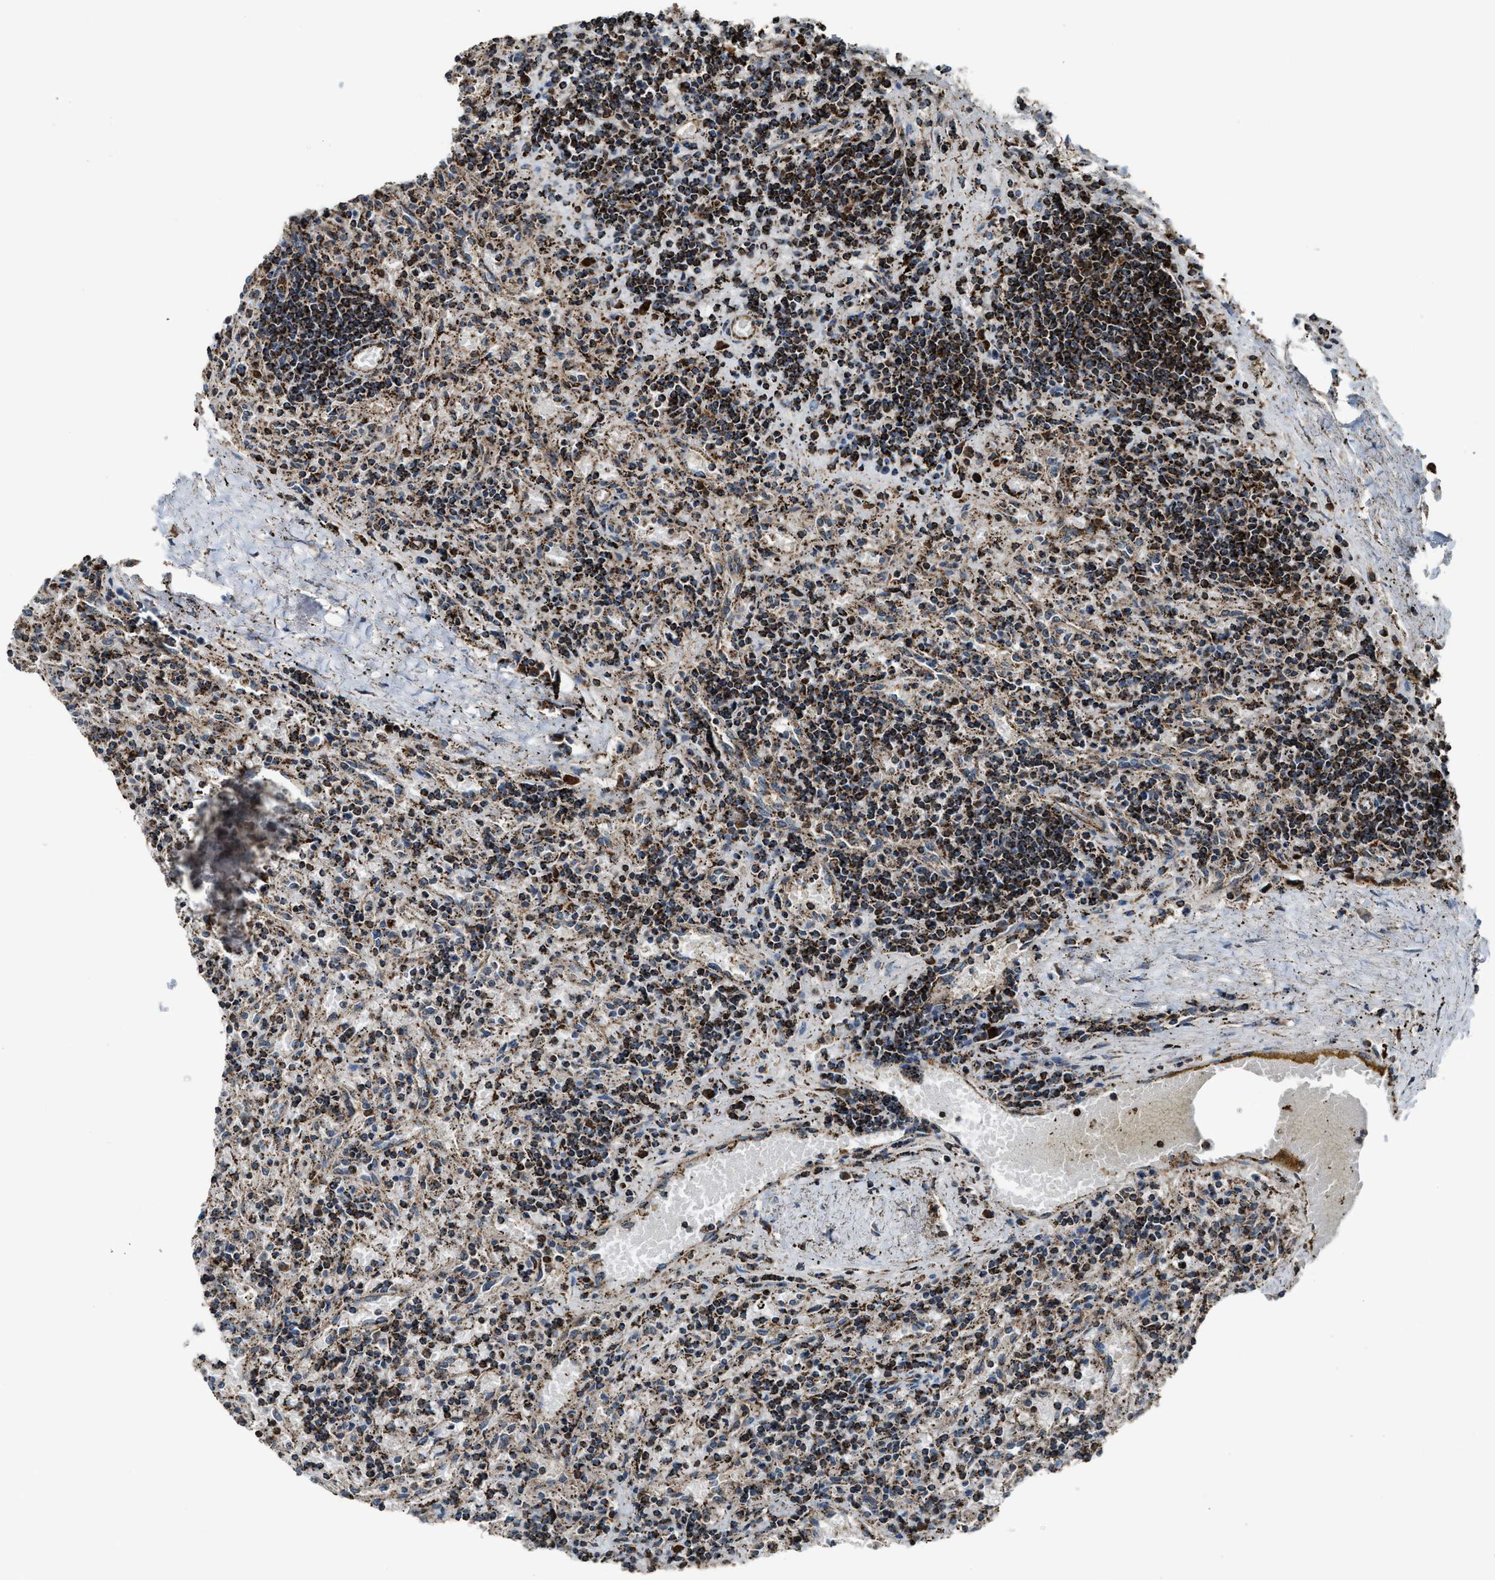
{"staining": {"intensity": "strong", "quantity": ">75%", "location": "cytoplasmic/membranous"}, "tissue": "lymphoma", "cell_type": "Tumor cells", "image_type": "cancer", "snomed": [{"axis": "morphology", "description": "Malignant lymphoma, non-Hodgkin's type, Low grade"}, {"axis": "topography", "description": "Spleen"}], "caption": "Lymphoma stained with a brown dye exhibits strong cytoplasmic/membranous positive expression in approximately >75% of tumor cells.", "gene": "MDH2", "patient": {"sex": "male", "age": 76}}